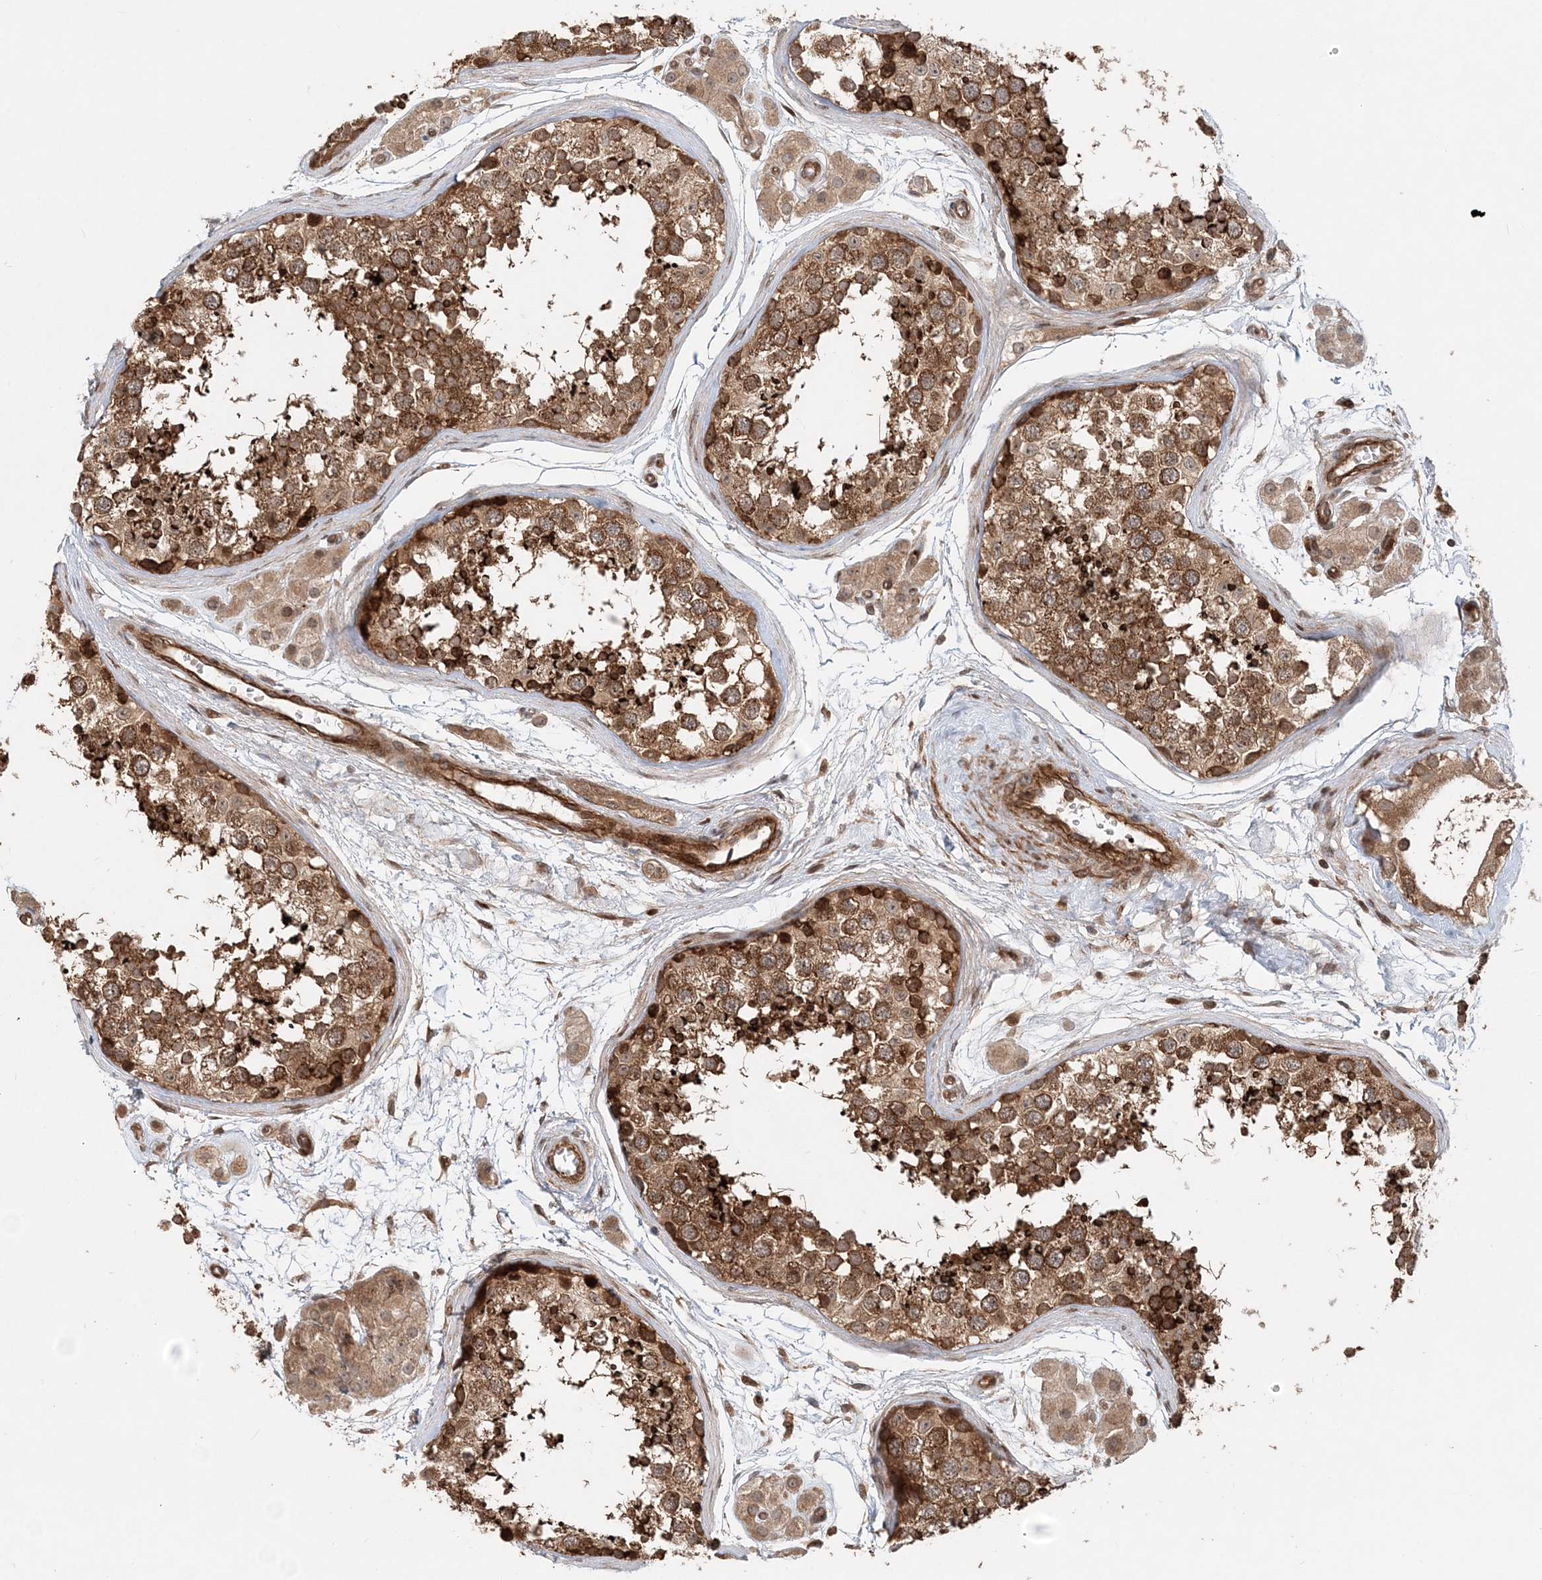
{"staining": {"intensity": "strong", "quantity": ">75%", "location": "cytoplasmic/membranous"}, "tissue": "testis", "cell_type": "Cells in seminiferous ducts", "image_type": "normal", "snomed": [{"axis": "morphology", "description": "Normal tissue, NOS"}, {"axis": "topography", "description": "Testis"}], "caption": "Immunohistochemical staining of benign testis exhibits strong cytoplasmic/membranous protein expression in about >75% of cells in seminiferous ducts.", "gene": "GEMIN5", "patient": {"sex": "male", "age": 56}}